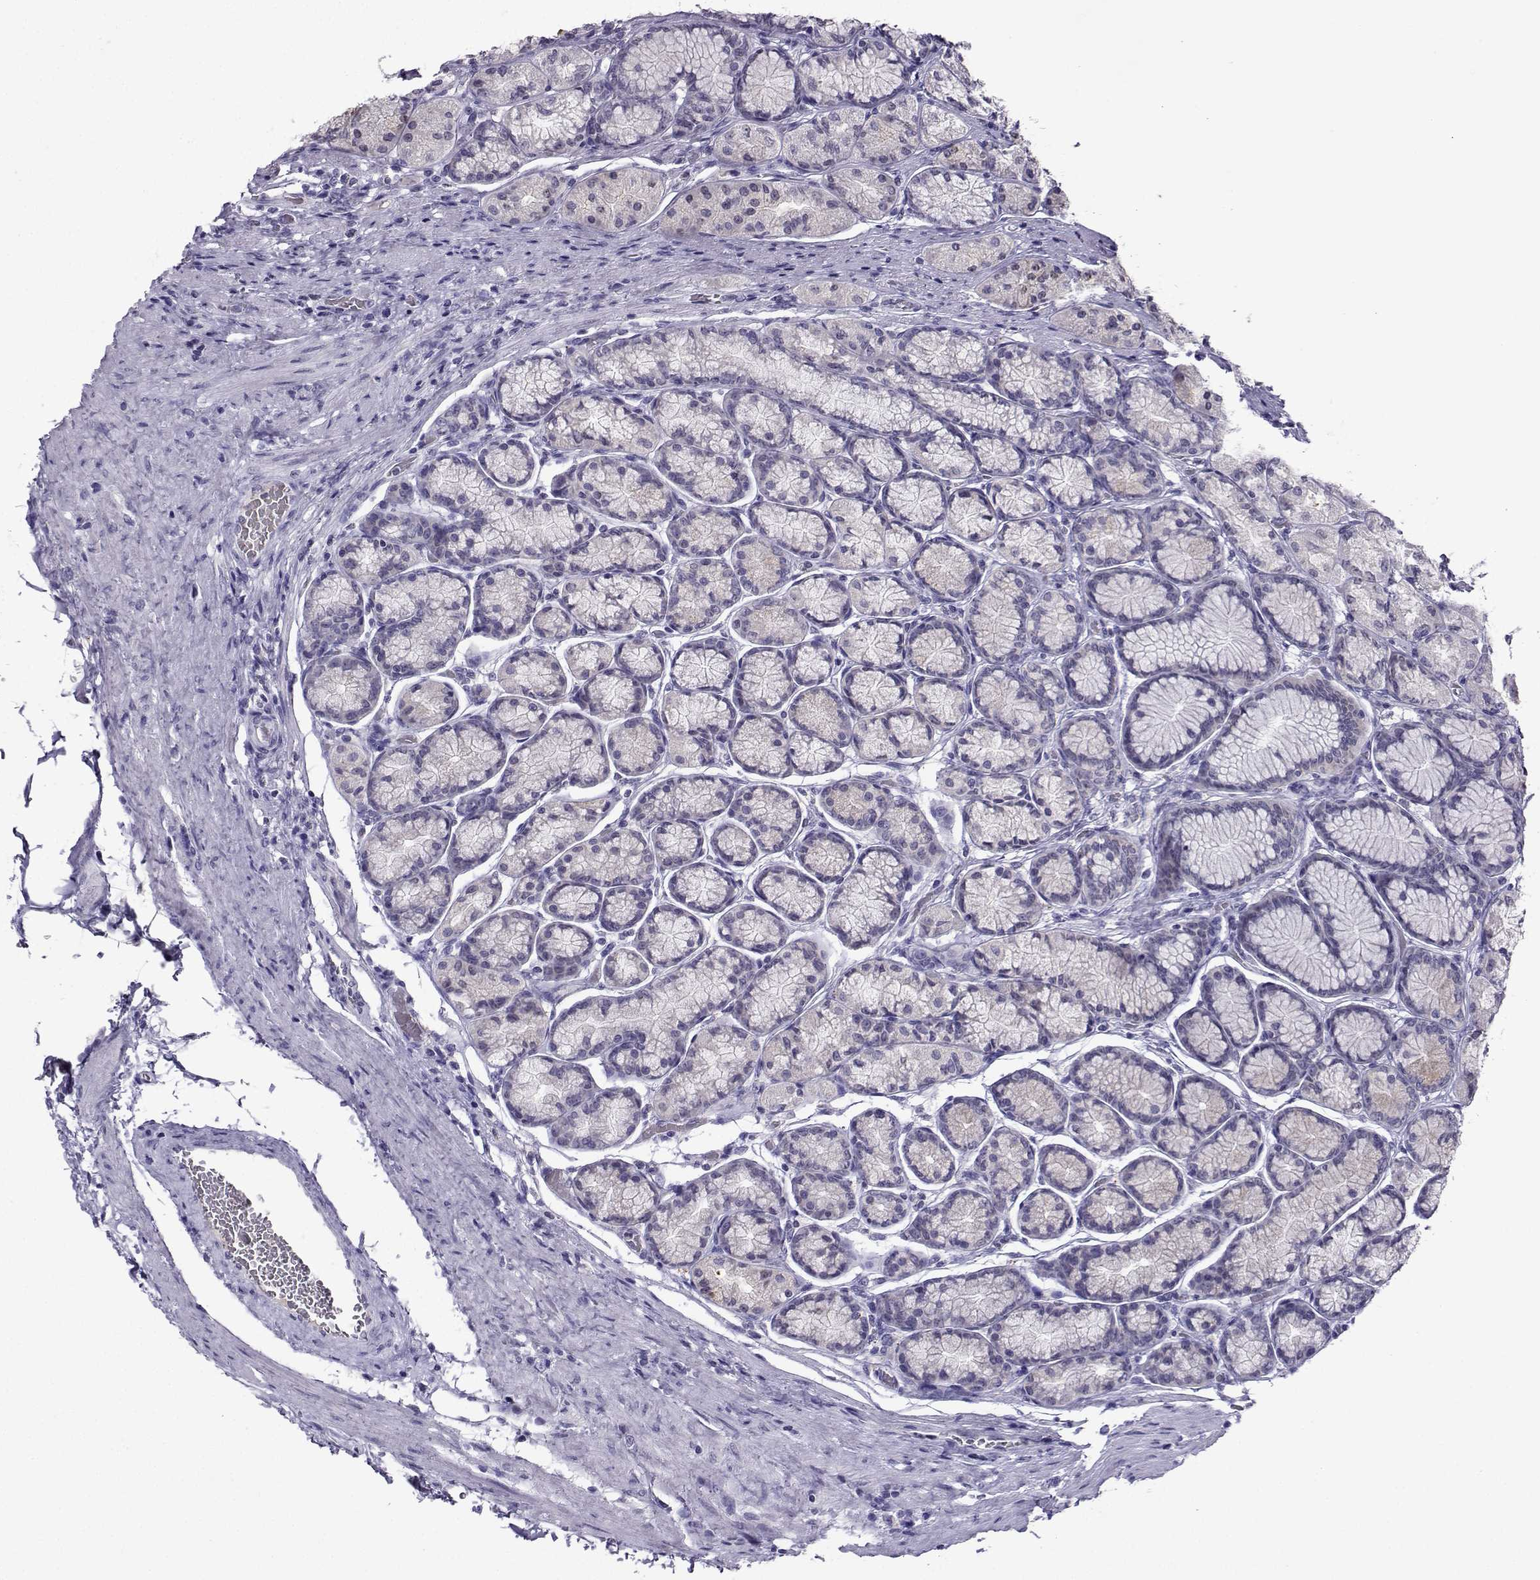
{"staining": {"intensity": "negative", "quantity": "none", "location": "none"}, "tissue": "stomach", "cell_type": "Glandular cells", "image_type": "normal", "snomed": [{"axis": "morphology", "description": "Normal tissue, NOS"}, {"axis": "morphology", "description": "Adenocarcinoma, NOS"}, {"axis": "morphology", "description": "Adenocarcinoma, High grade"}, {"axis": "topography", "description": "Stomach, upper"}, {"axis": "topography", "description": "Stomach"}], "caption": "This is an immunohistochemistry image of benign human stomach. There is no staining in glandular cells.", "gene": "LRFN2", "patient": {"sex": "female", "age": 65}}